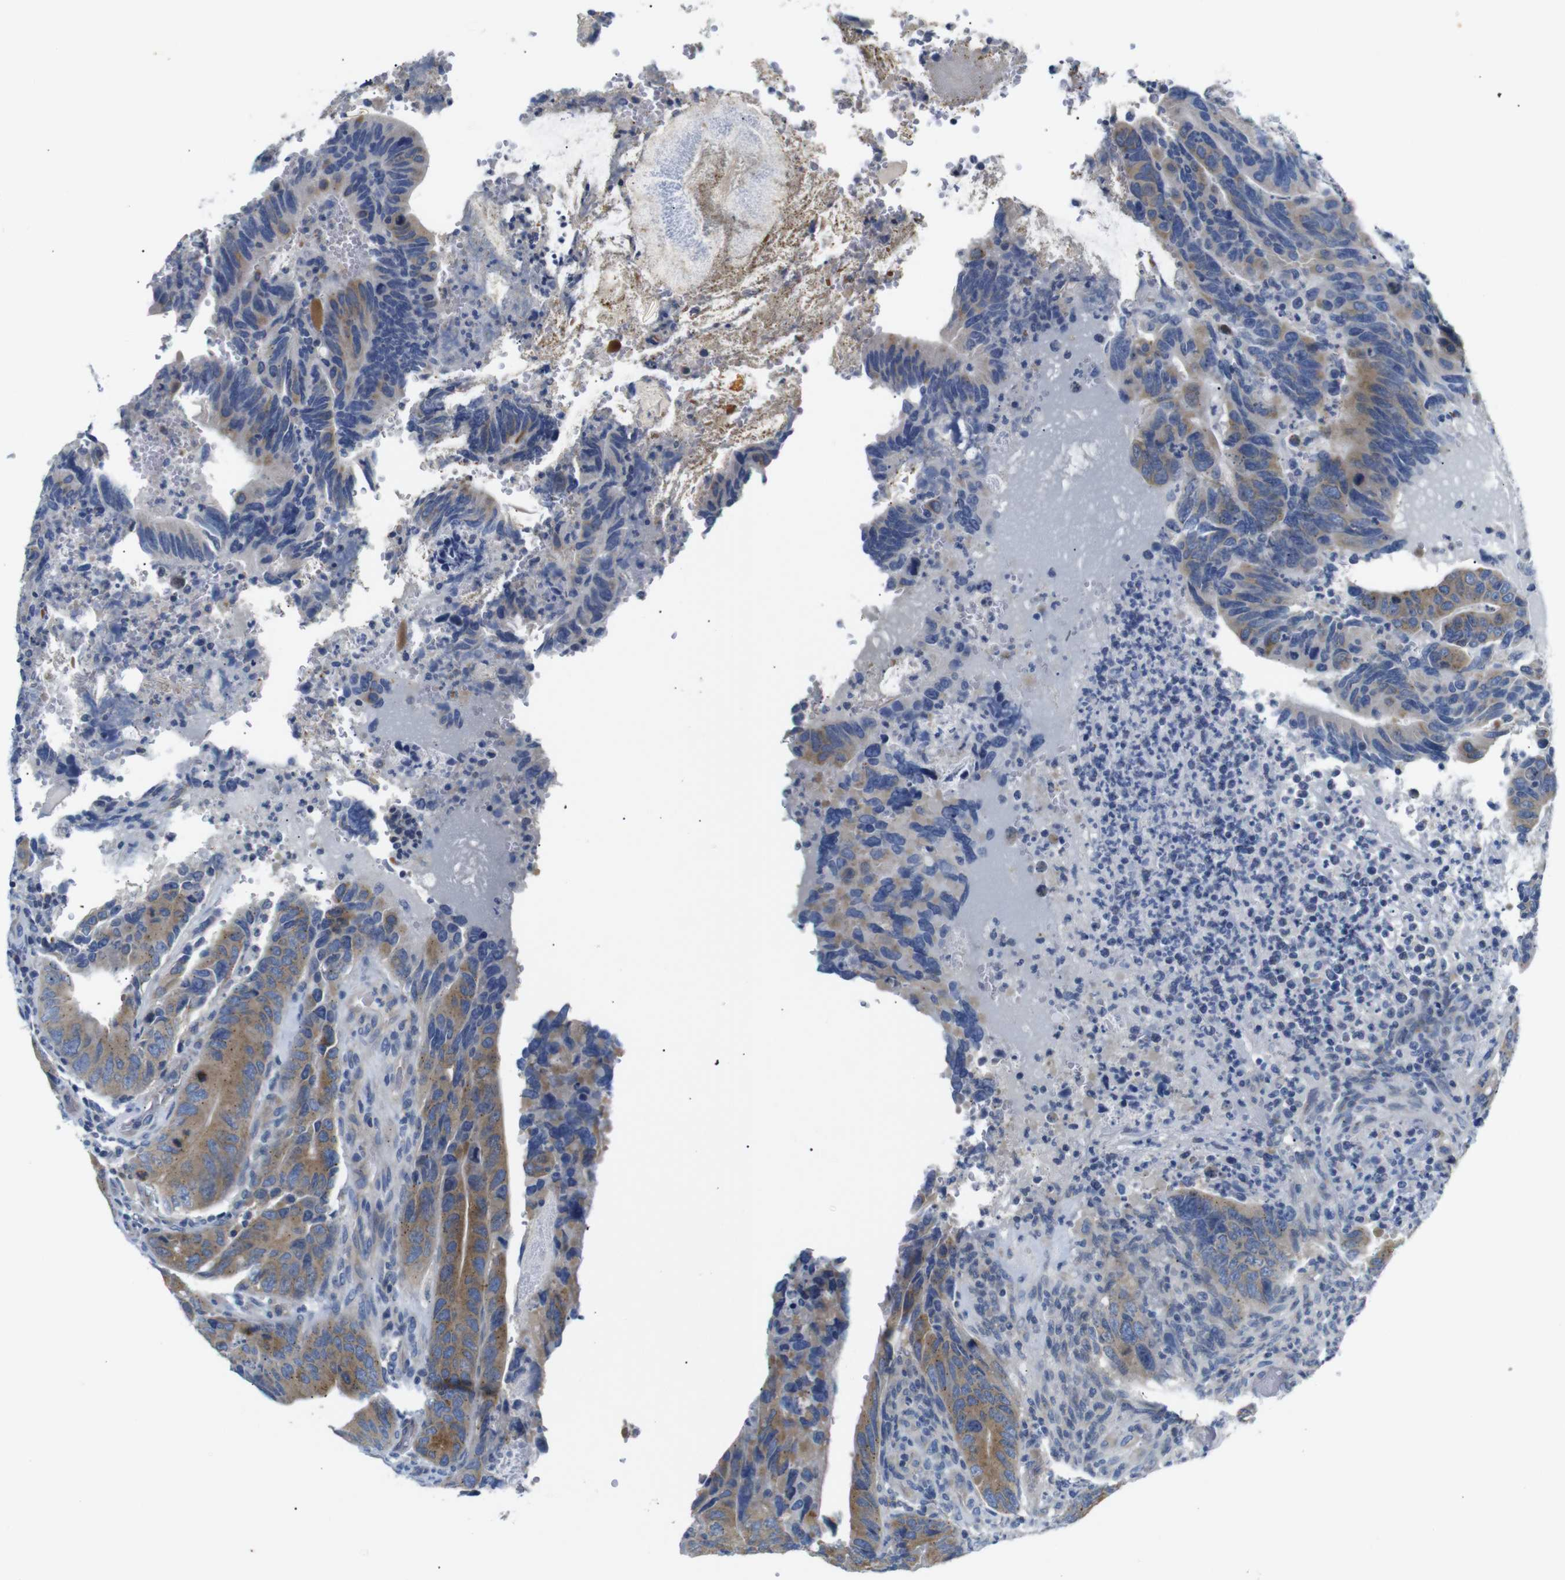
{"staining": {"intensity": "moderate", "quantity": ">75%", "location": "cytoplasmic/membranous"}, "tissue": "colorectal cancer", "cell_type": "Tumor cells", "image_type": "cancer", "snomed": [{"axis": "morphology", "description": "Normal tissue, NOS"}, {"axis": "morphology", "description": "Adenocarcinoma, NOS"}, {"axis": "topography", "description": "Colon"}], "caption": "Immunohistochemical staining of colorectal cancer (adenocarcinoma) displays moderate cytoplasmic/membranous protein positivity in about >75% of tumor cells.", "gene": "DCP1A", "patient": {"sex": "male", "age": 56}}